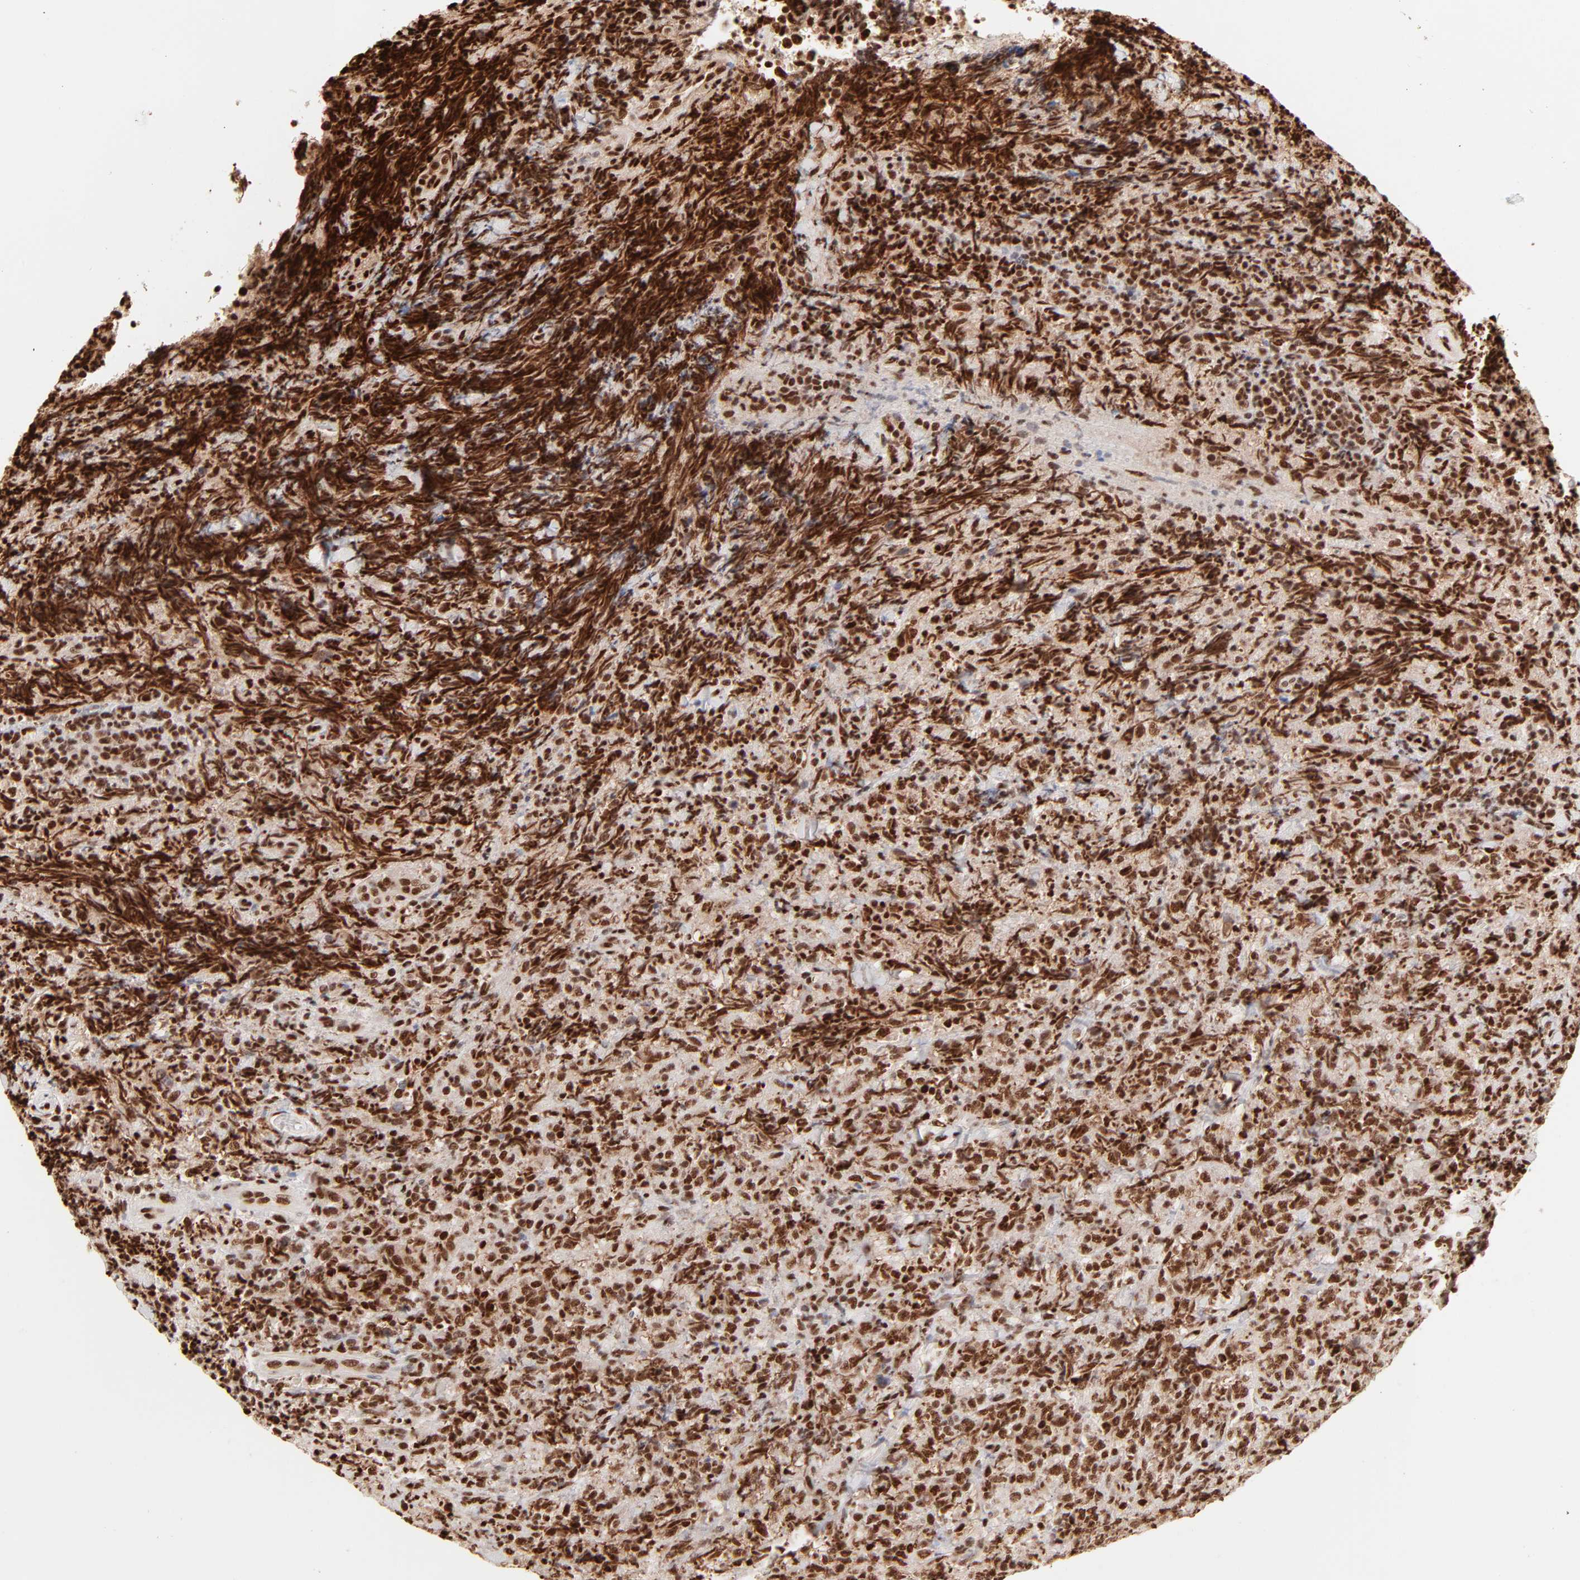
{"staining": {"intensity": "strong", "quantity": ">75%", "location": "nuclear"}, "tissue": "lymphoma", "cell_type": "Tumor cells", "image_type": "cancer", "snomed": [{"axis": "morphology", "description": "Malignant lymphoma, non-Hodgkin's type, High grade"}, {"axis": "topography", "description": "Tonsil"}], "caption": "Protein expression analysis of lymphoma shows strong nuclear positivity in approximately >75% of tumor cells.", "gene": "TARDBP", "patient": {"sex": "female", "age": 36}}